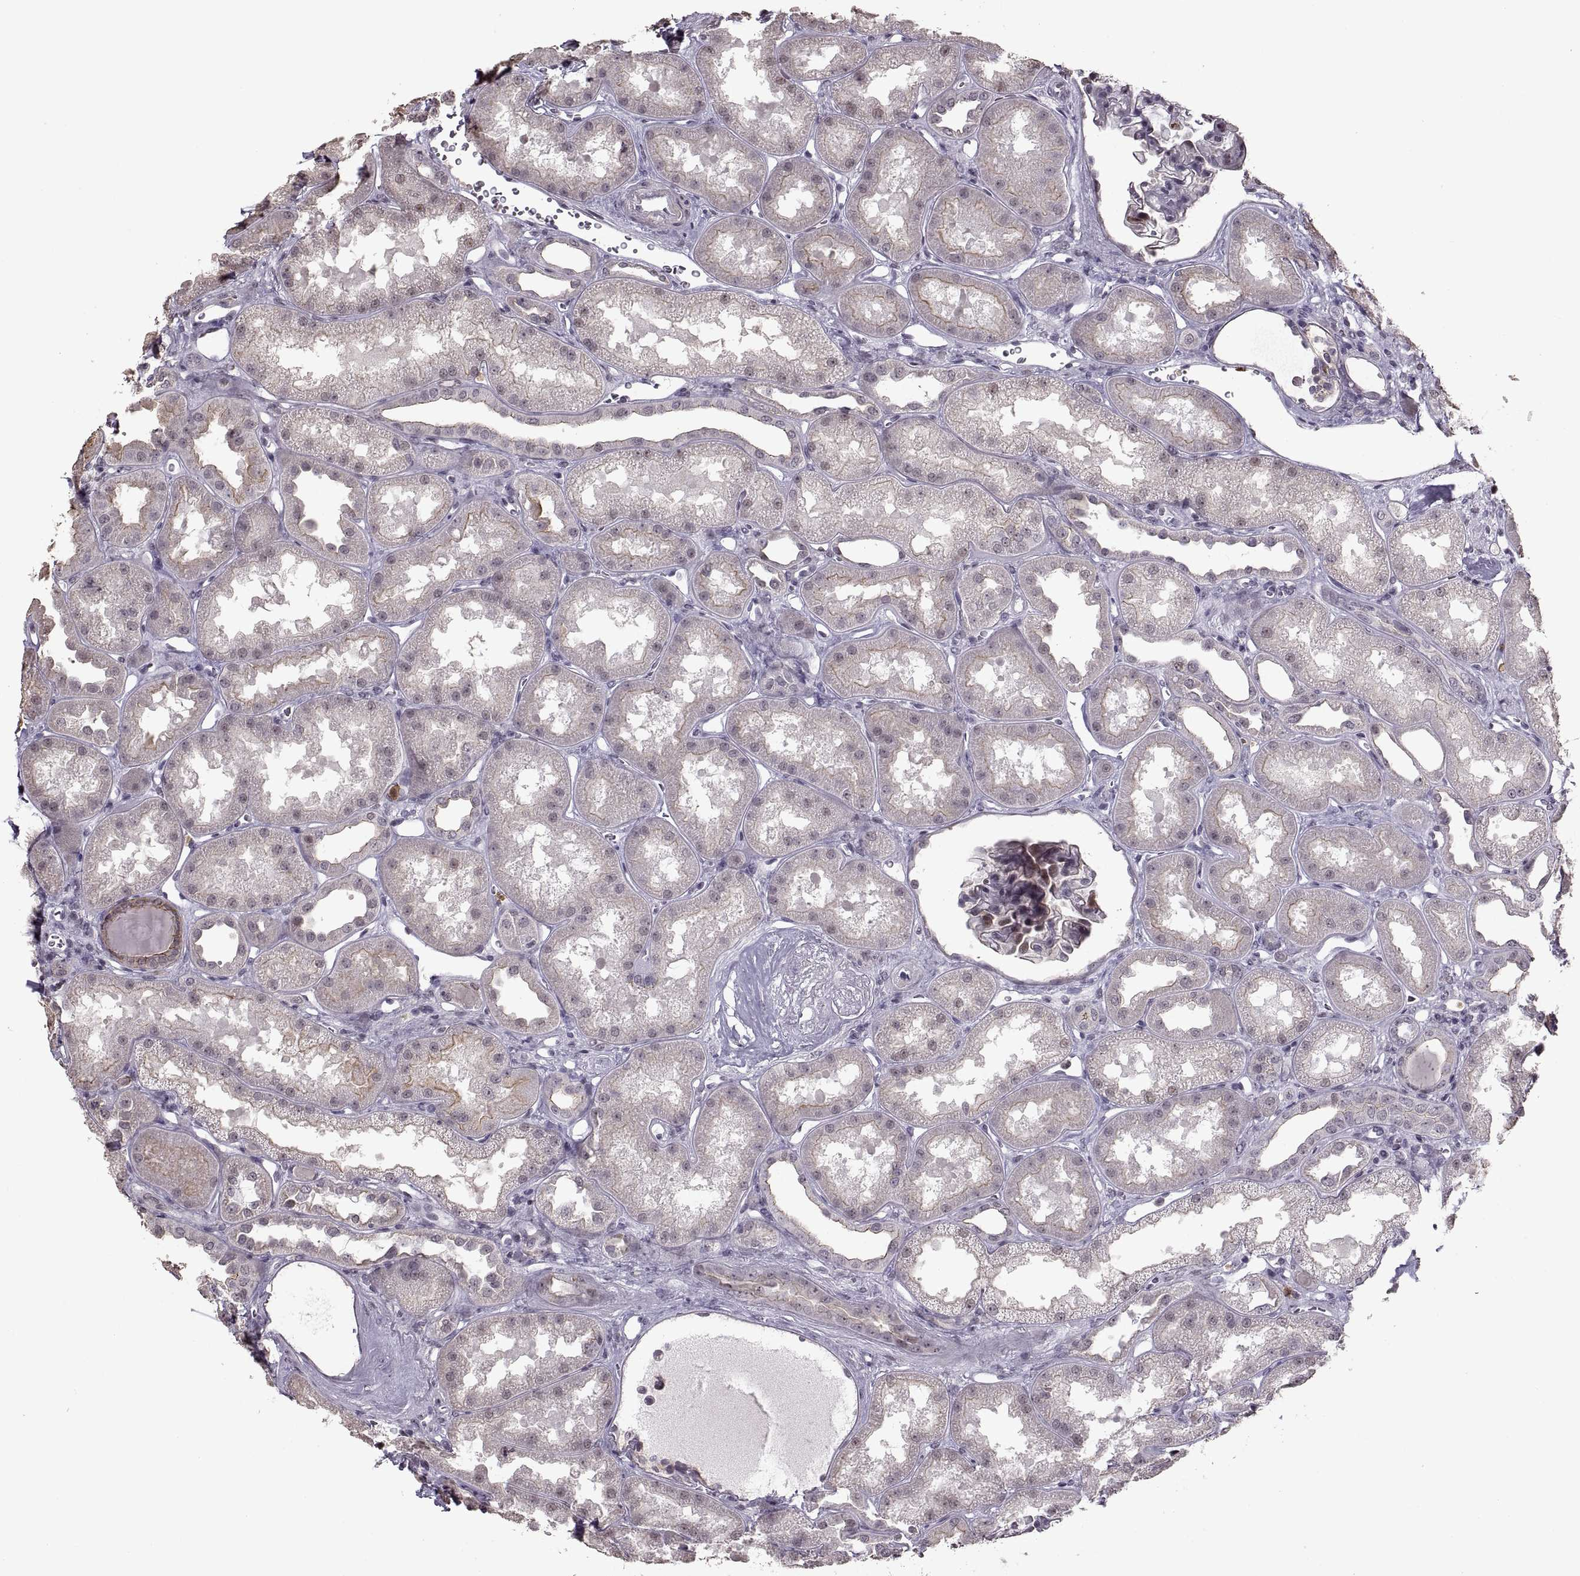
{"staining": {"intensity": "negative", "quantity": "none", "location": "none"}, "tissue": "kidney", "cell_type": "Cells in glomeruli", "image_type": "normal", "snomed": [{"axis": "morphology", "description": "Normal tissue, NOS"}, {"axis": "topography", "description": "Kidney"}], "caption": "Immunohistochemical staining of normal kidney displays no significant staining in cells in glomeruli.", "gene": "PALS1", "patient": {"sex": "male", "age": 61}}